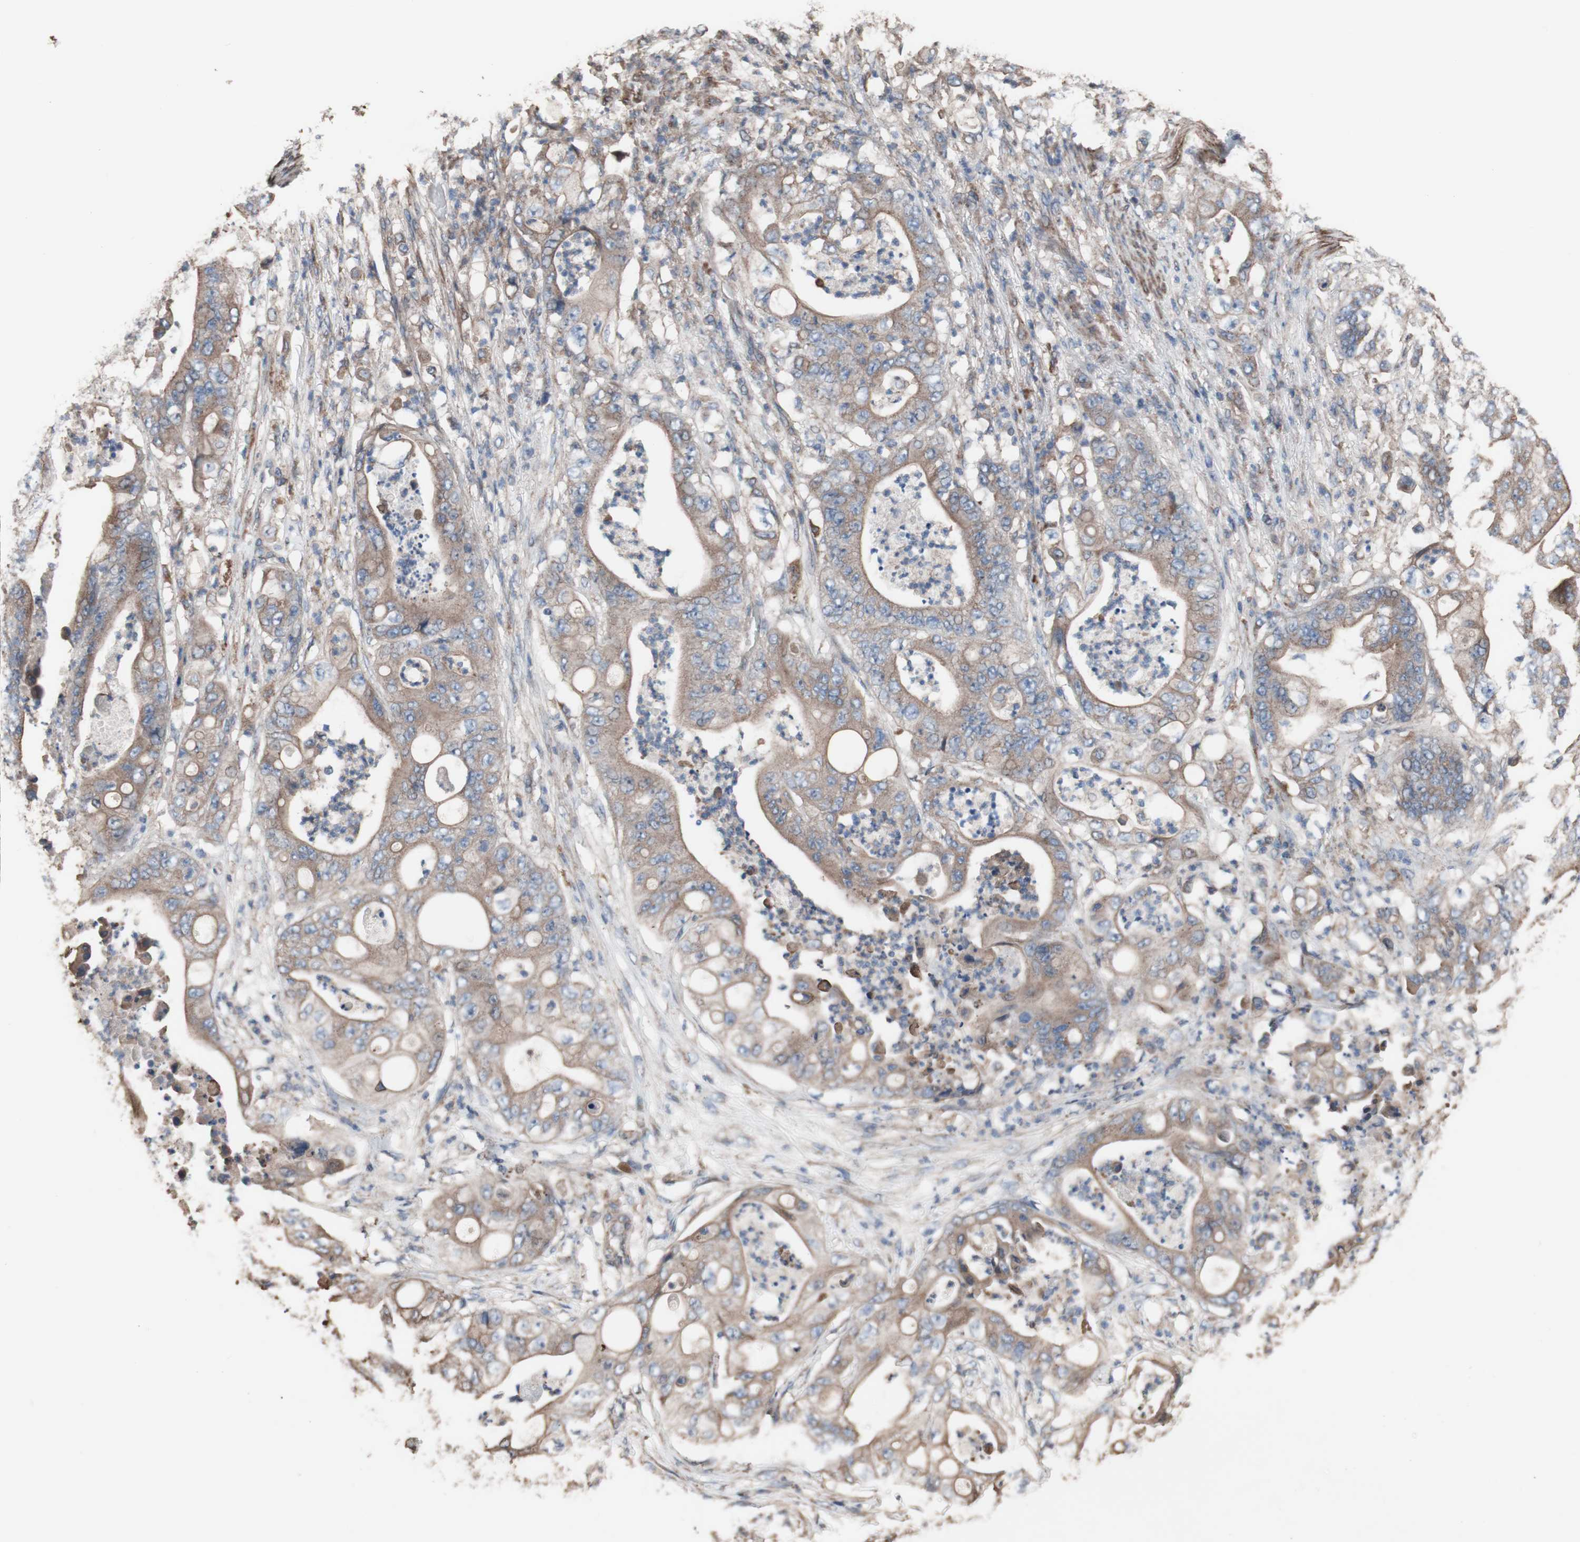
{"staining": {"intensity": "weak", "quantity": ">75%", "location": "cytoplasmic/membranous"}, "tissue": "stomach cancer", "cell_type": "Tumor cells", "image_type": "cancer", "snomed": [{"axis": "morphology", "description": "Adenocarcinoma, NOS"}, {"axis": "topography", "description": "Stomach"}], "caption": "Weak cytoplasmic/membranous staining is appreciated in approximately >75% of tumor cells in stomach cancer.", "gene": "COPB1", "patient": {"sex": "female", "age": 73}}